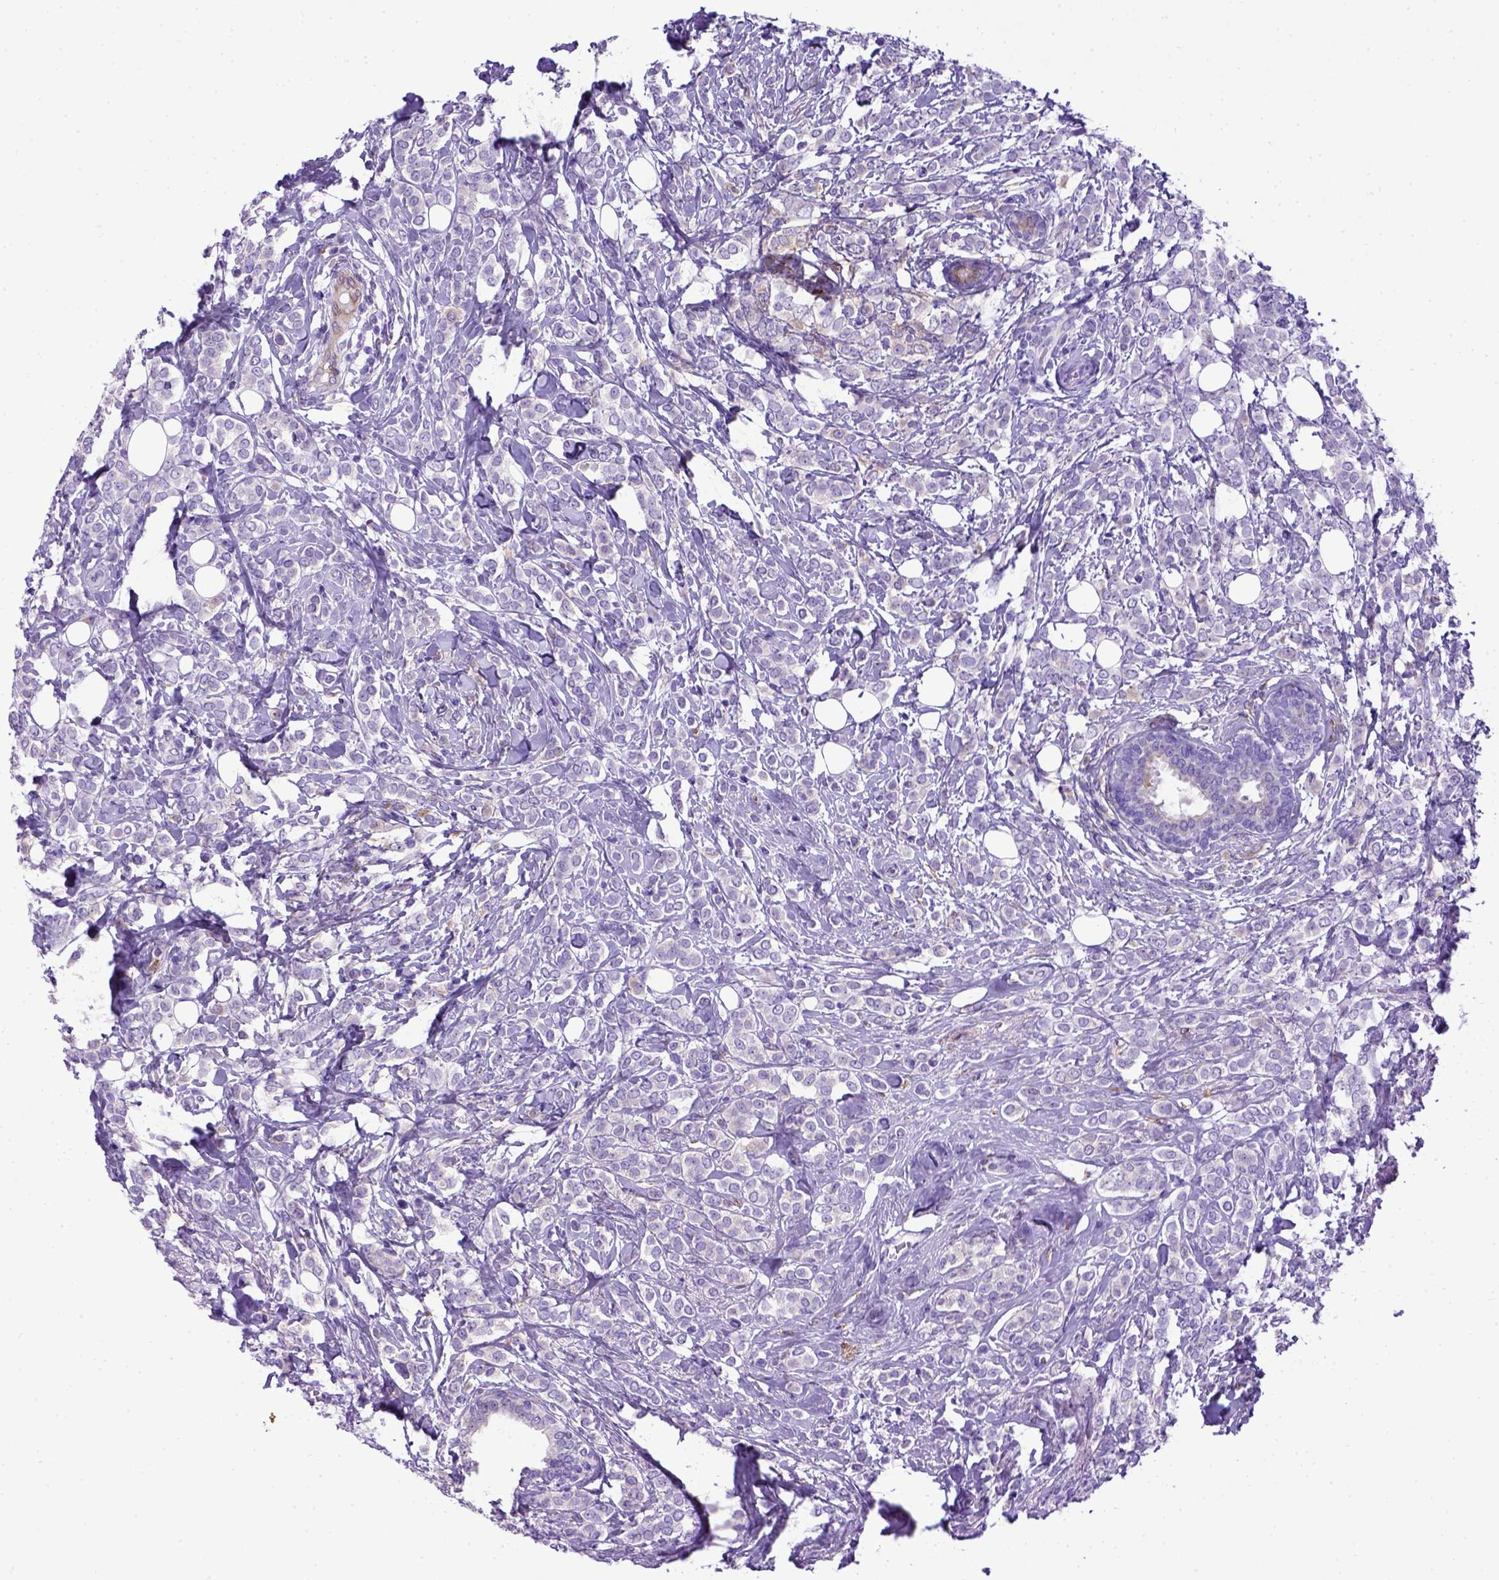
{"staining": {"intensity": "negative", "quantity": "none", "location": "none"}, "tissue": "breast cancer", "cell_type": "Tumor cells", "image_type": "cancer", "snomed": [{"axis": "morphology", "description": "Lobular carcinoma"}, {"axis": "topography", "description": "Breast"}], "caption": "DAB (3,3'-diaminobenzidine) immunohistochemical staining of human breast cancer (lobular carcinoma) displays no significant expression in tumor cells.", "gene": "PTGES", "patient": {"sex": "female", "age": 49}}